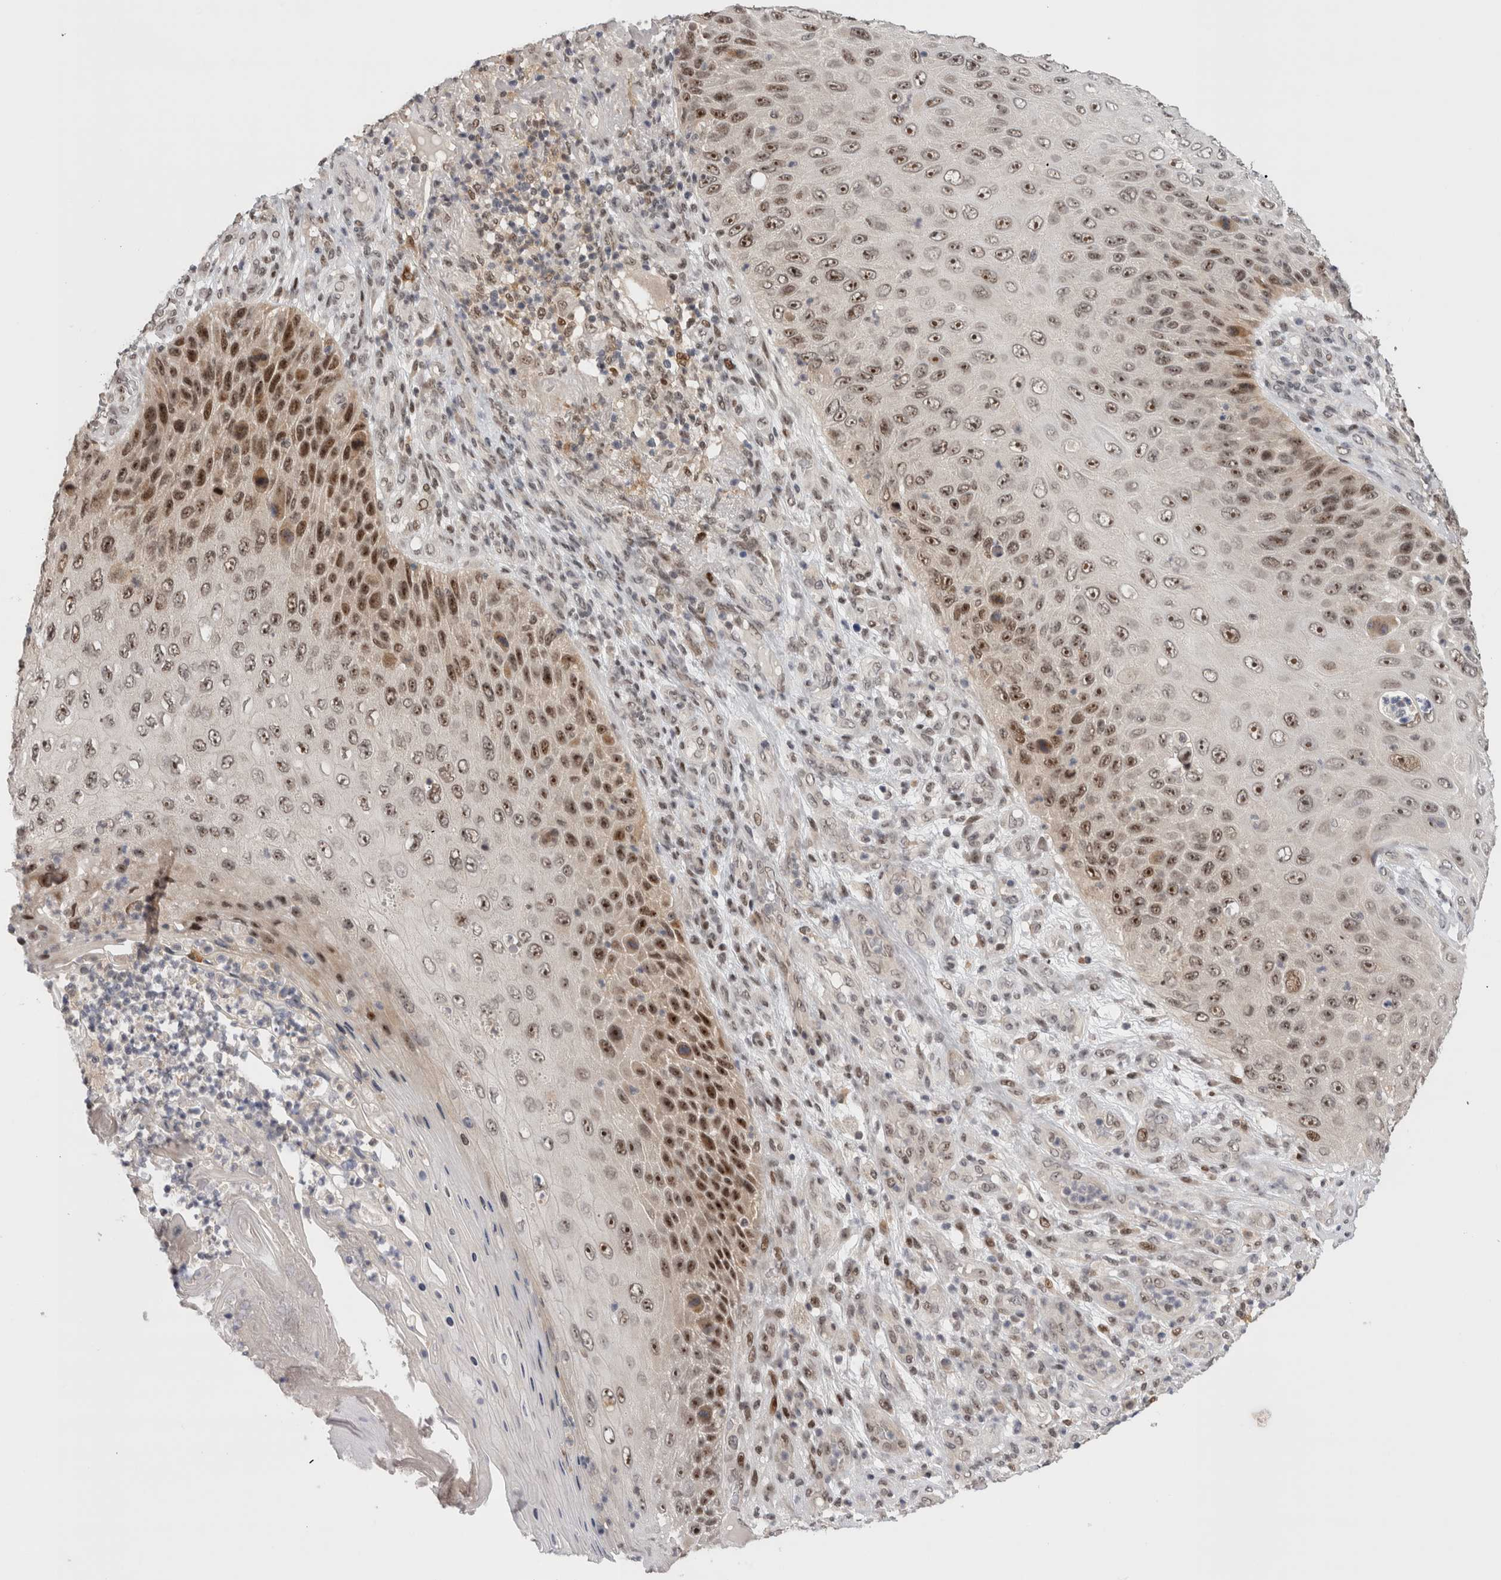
{"staining": {"intensity": "moderate", "quantity": "25%-75%", "location": "nuclear"}, "tissue": "skin cancer", "cell_type": "Tumor cells", "image_type": "cancer", "snomed": [{"axis": "morphology", "description": "Squamous cell carcinoma, NOS"}, {"axis": "topography", "description": "Skin"}], "caption": "High-power microscopy captured an immunohistochemistry (IHC) histopathology image of skin cancer (squamous cell carcinoma), revealing moderate nuclear expression in approximately 25%-75% of tumor cells. (DAB (3,3'-diaminobenzidine) IHC with brightfield microscopy, high magnification).", "gene": "ZNF521", "patient": {"sex": "female", "age": 88}}